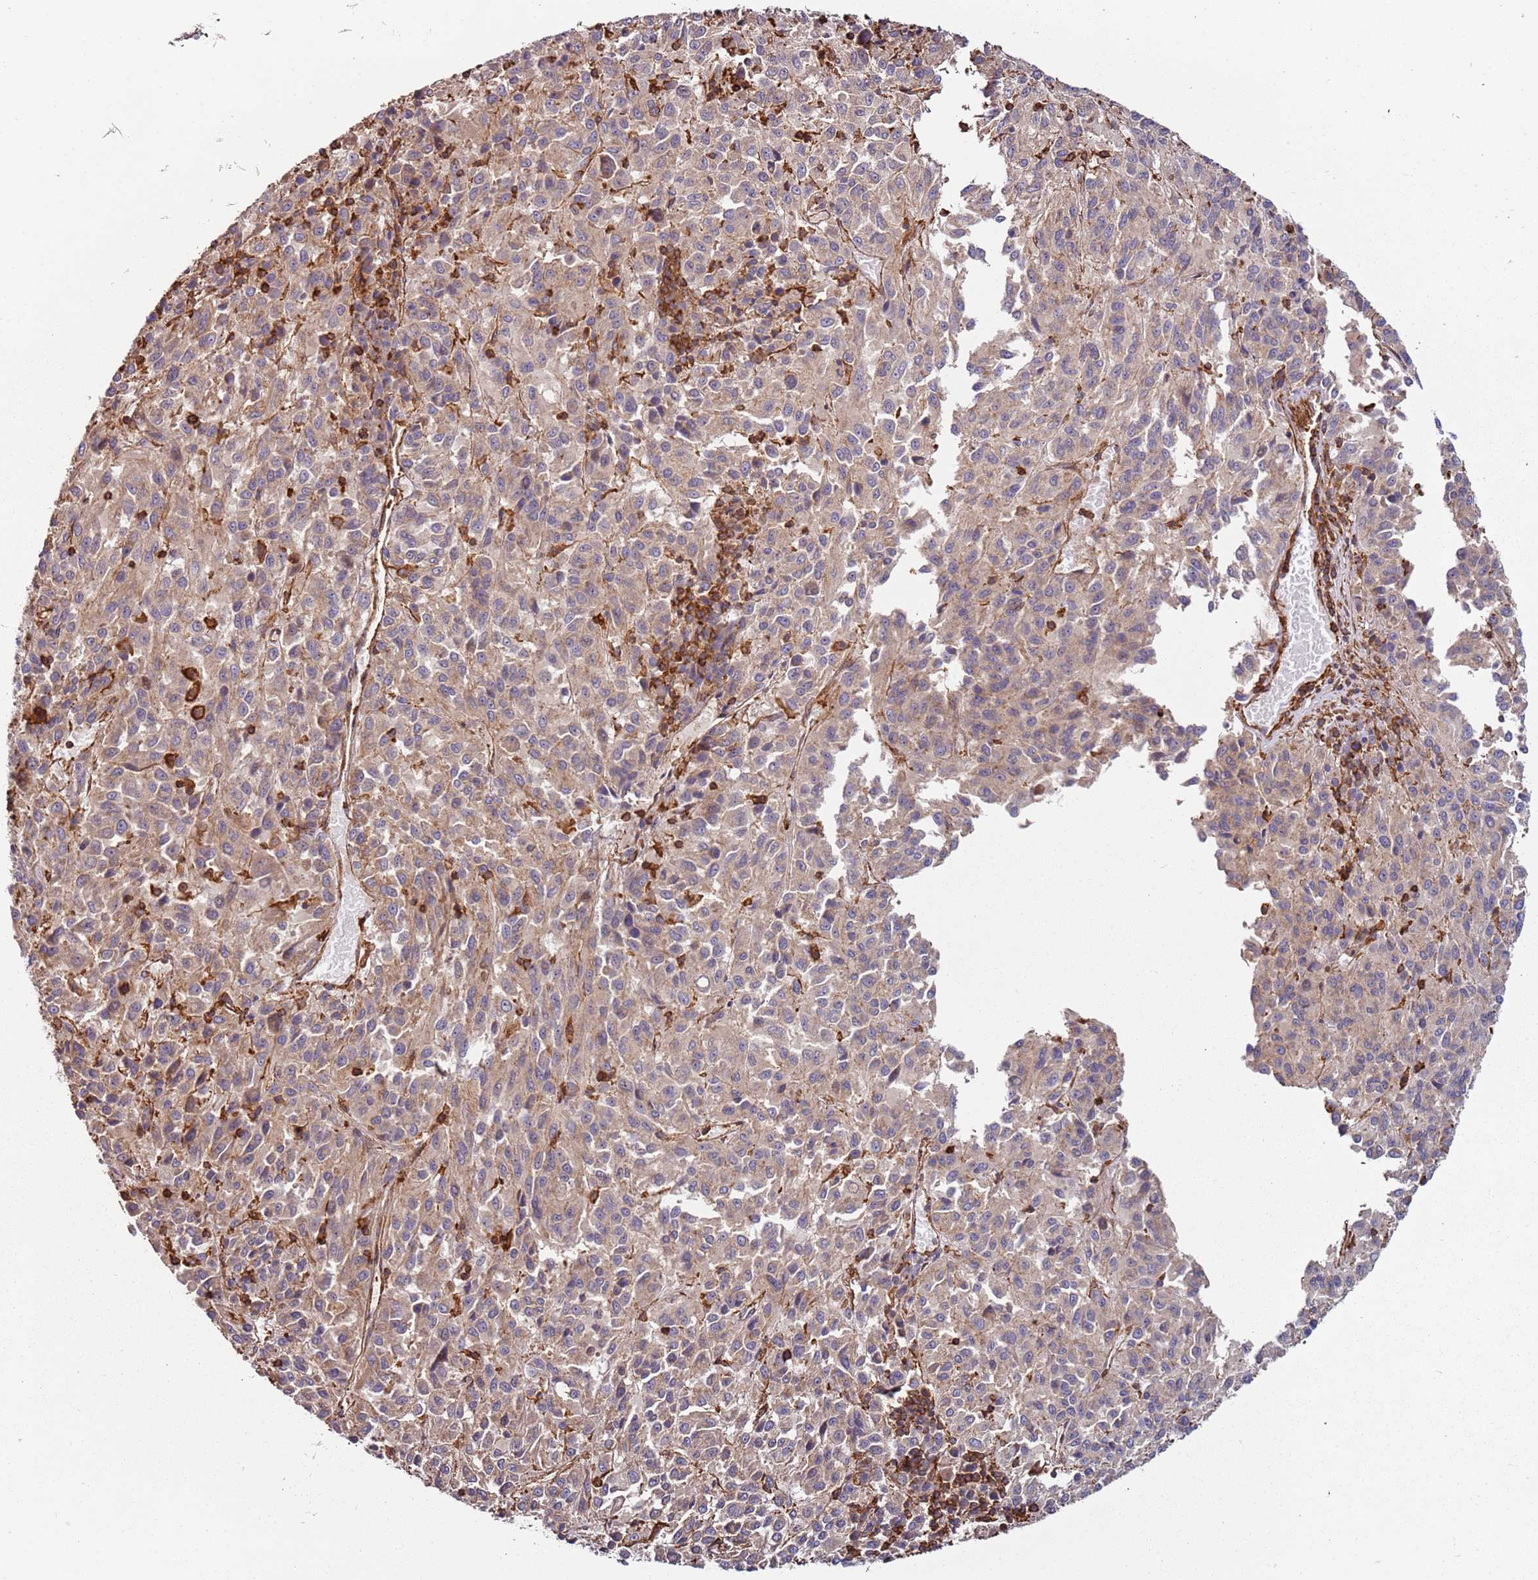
{"staining": {"intensity": "weak", "quantity": ">75%", "location": "cytoplasmic/membranous"}, "tissue": "melanoma", "cell_type": "Tumor cells", "image_type": "cancer", "snomed": [{"axis": "morphology", "description": "Malignant melanoma, Metastatic site"}, {"axis": "topography", "description": "Lung"}], "caption": "Immunohistochemistry (IHC) staining of melanoma, which reveals low levels of weak cytoplasmic/membranous expression in about >75% of tumor cells indicating weak cytoplasmic/membranous protein expression. The staining was performed using DAB (3,3'-diaminobenzidine) (brown) for protein detection and nuclei were counterstained in hematoxylin (blue).", "gene": "CYP2U1", "patient": {"sex": "male", "age": 64}}